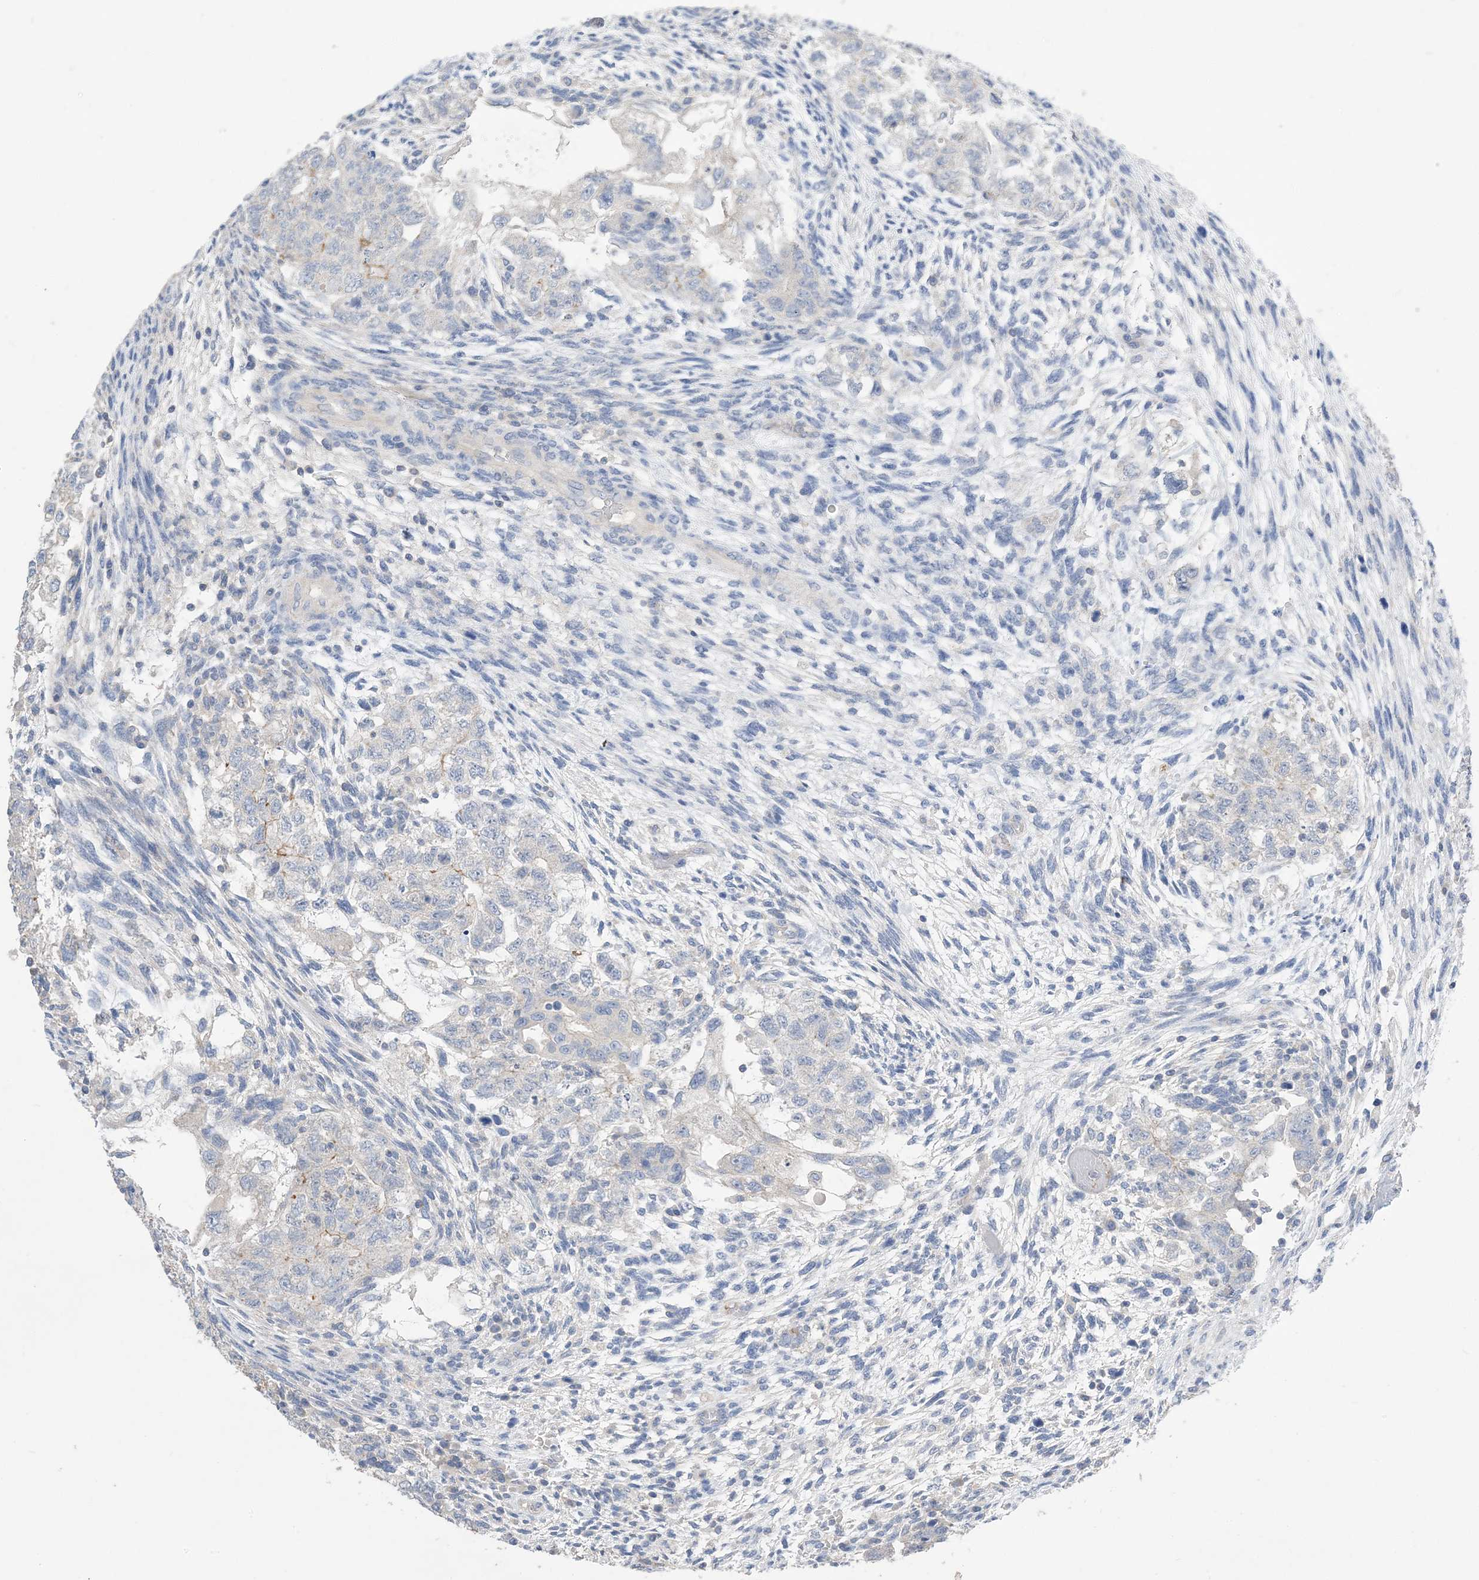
{"staining": {"intensity": "negative", "quantity": "none", "location": "none"}, "tissue": "testis cancer", "cell_type": "Tumor cells", "image_type": "cancer", "snomed": [{"axis": "morphology", "description": "Carcinoma, Embryonal, NOS"}, {"axis": "topography", "description": "Testis"}], "caption": "This is an immunohistochemistry (IHC) image of testis embryonal carcinoma. There is no positivity in tumor cells.", "gene": "KPRP", "patient": {"sex": "male", "age": 36}}